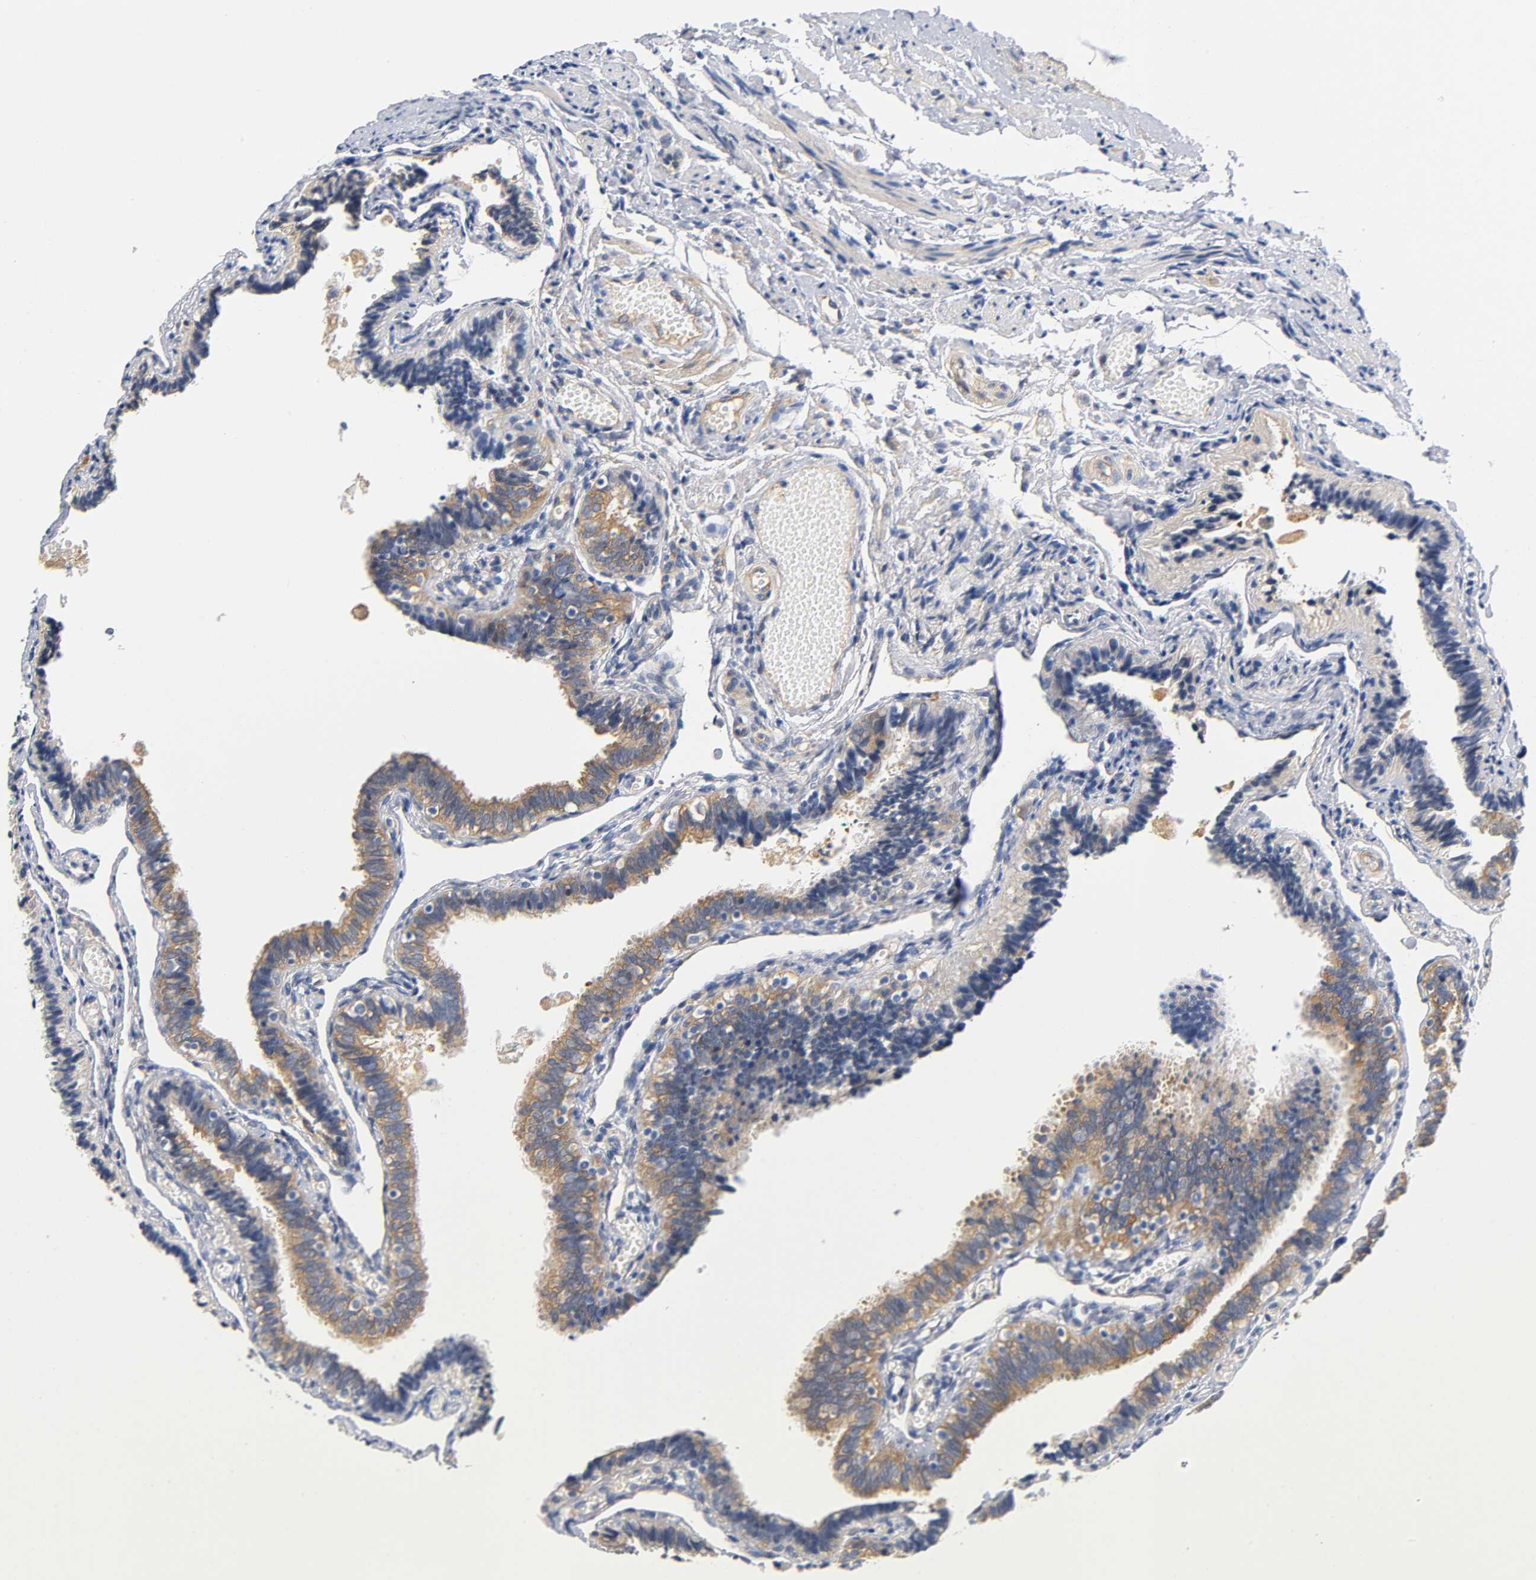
{"staining": {"intensity": "moderate", "quantity": ">75%", "location": "cytoplasmic/membranous"}, "tissue": "fallopian tube", "cell_type": "Glandular cells", "image_type": "normal", "snomed": [{"axis": "morphology", "description": "Normal tissue, NOS"}, {"axis": "topography", "description": "Fallopian tube"}], "caption": "Immunohistochemistry (IHC) image of normal fallopian tube stained for a protein (brown), which shows medium levels of moderate cytoplasmic/membranous expression in about >75% of glandular cells.", "gene": "TNC", "patient": {"sex": "female", "age": 46}}